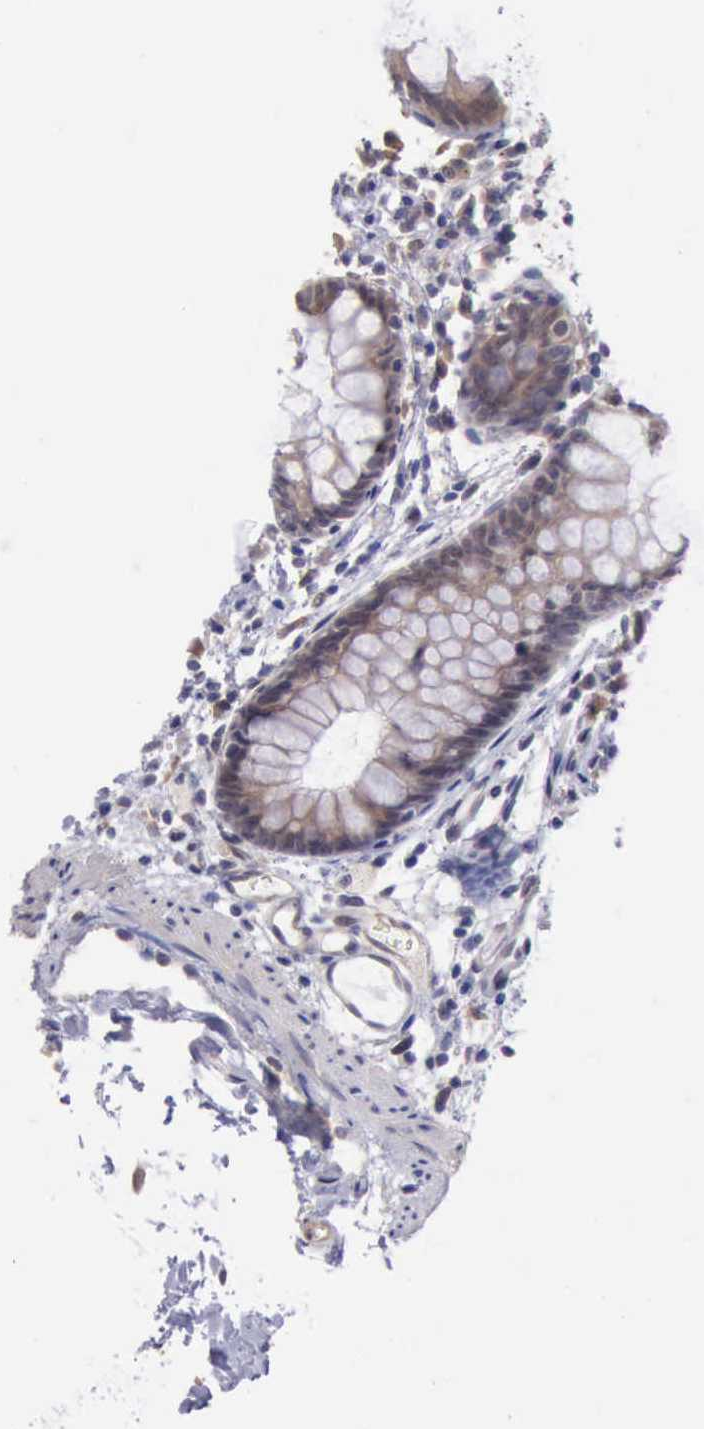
{"staining": {"intensity": "weak", "quantity": ">75%", "location": "cytoplasmic/membranous"}, "tissue": "colon", "cell_type": "Endothelial cells", "image_type": "normal", "snomed": [{"axis": "morphology", "description": "Normal tissue, NOS"}, {"axis": "topography", "description": "Smooth muscle"}, {"axis": "topography", "description": "Colon"}], "caption": "Immunohistochemical staining of unremarkable colon displays >75% levels of weak cytoplasmic/membranous protein expression in approximately >75% of endothelial cells.", "gene": "DNAJB7", "patient": {"sex": "male", "age": 67}}